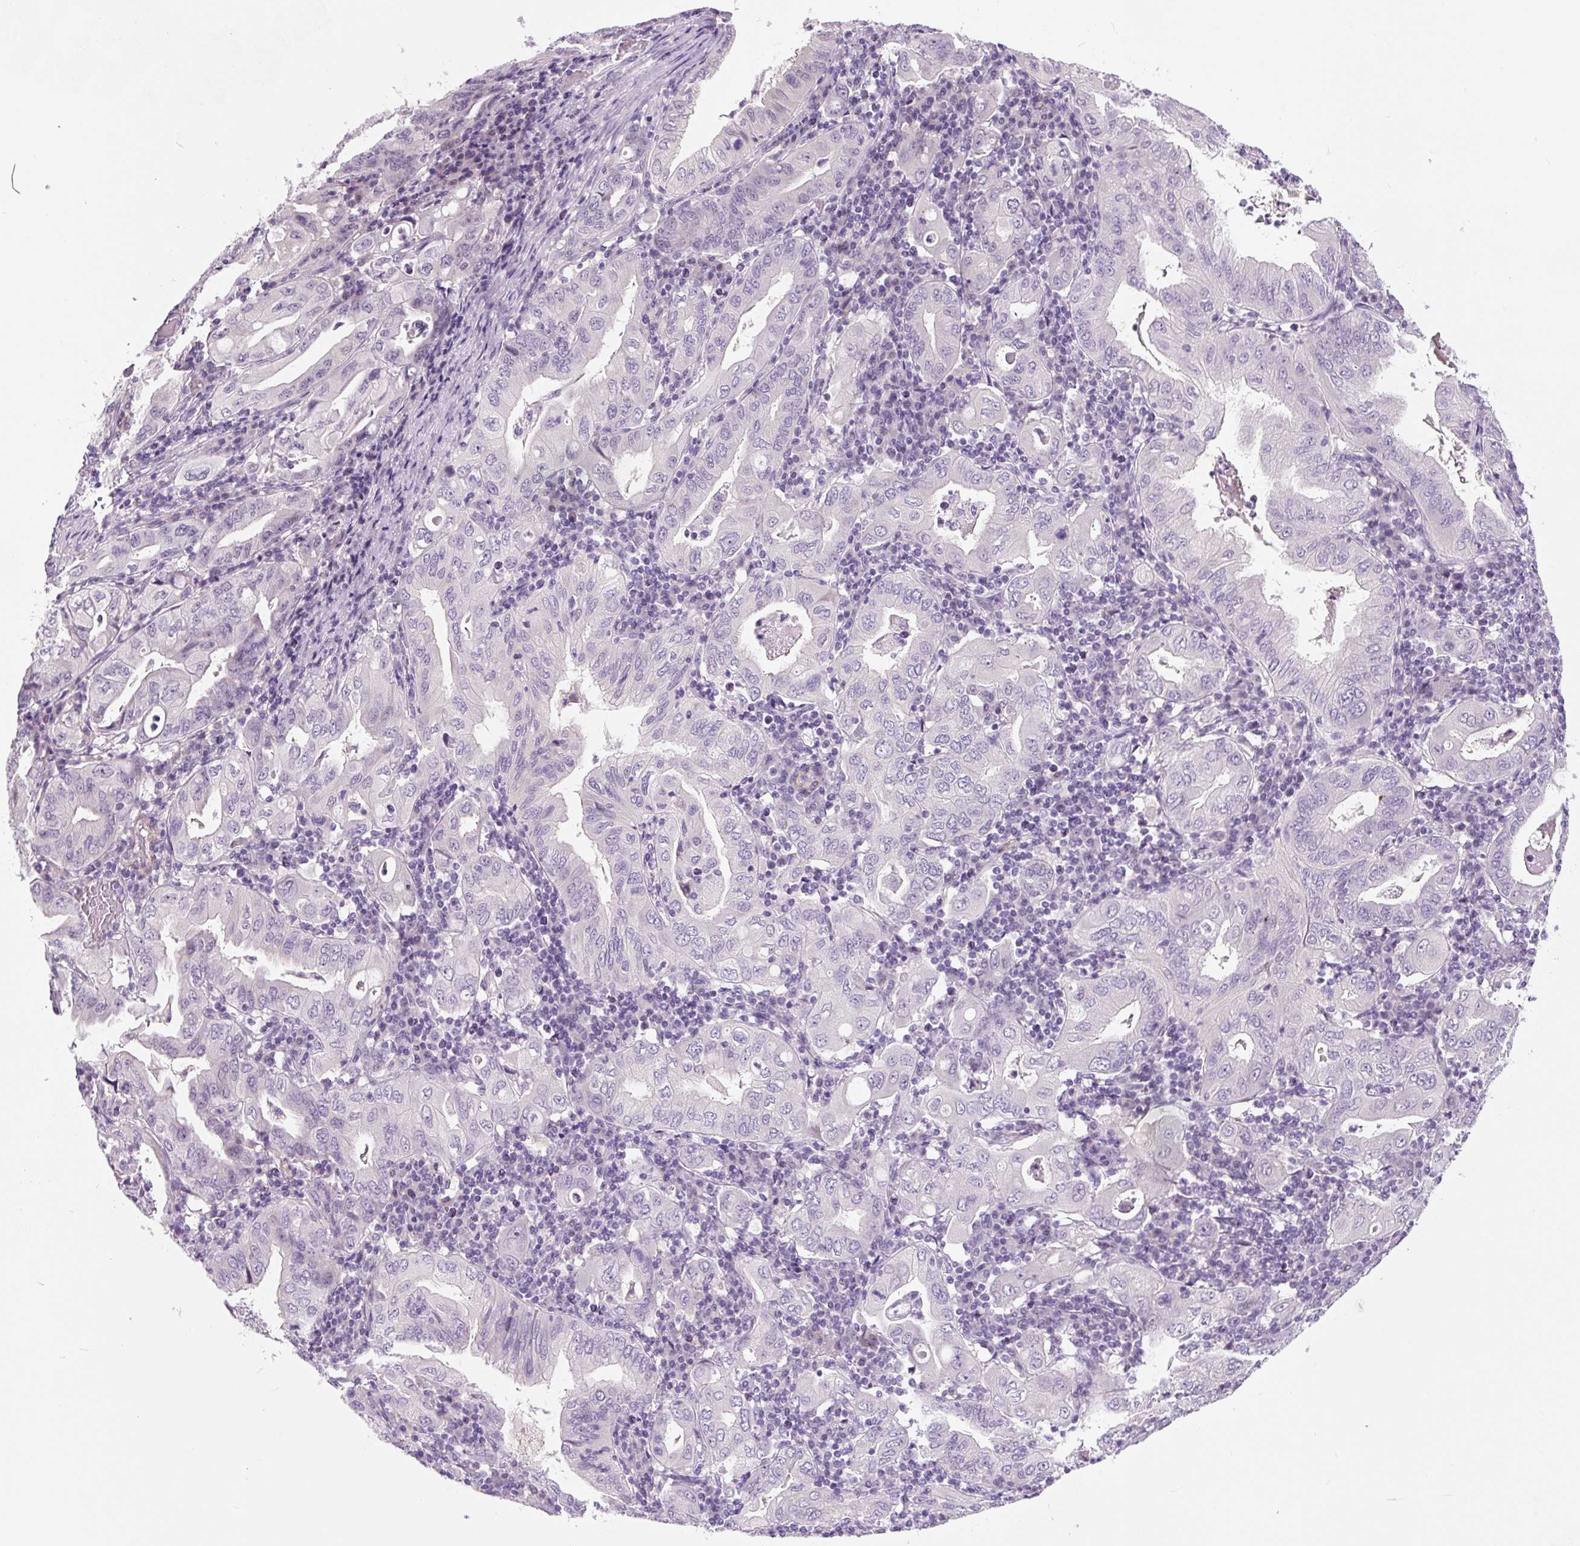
{"staining": {"intensity": "negative", "quantity": "none", "location": "none"}, "tissue": "stomach cancer", "cell_type": "Tumor cells", "image_type": "cancer", "snomed": [{"axis": "morphology", "description": "Normal tissue, NOS"}, {"axis": "morphology", "description": "Adenocarcinoma, NOS"}, {"axis": "topography", "description": "Esophagus"}, {"axis": "topography", "description": "Stomach, upper"}, {"axis": "topography", "description": "Peripheral nerve tissue"}], "caption": "DAB (3,3'-diaminobenzidine) immunohistochemical staining of stomach adenocarcinoma demonstrates no significant expression in tumor cells. (IHC, brightfield microscopy, high magnification).", "gene": "CCL25", "patient": {"sex": "male", "age": 62}}